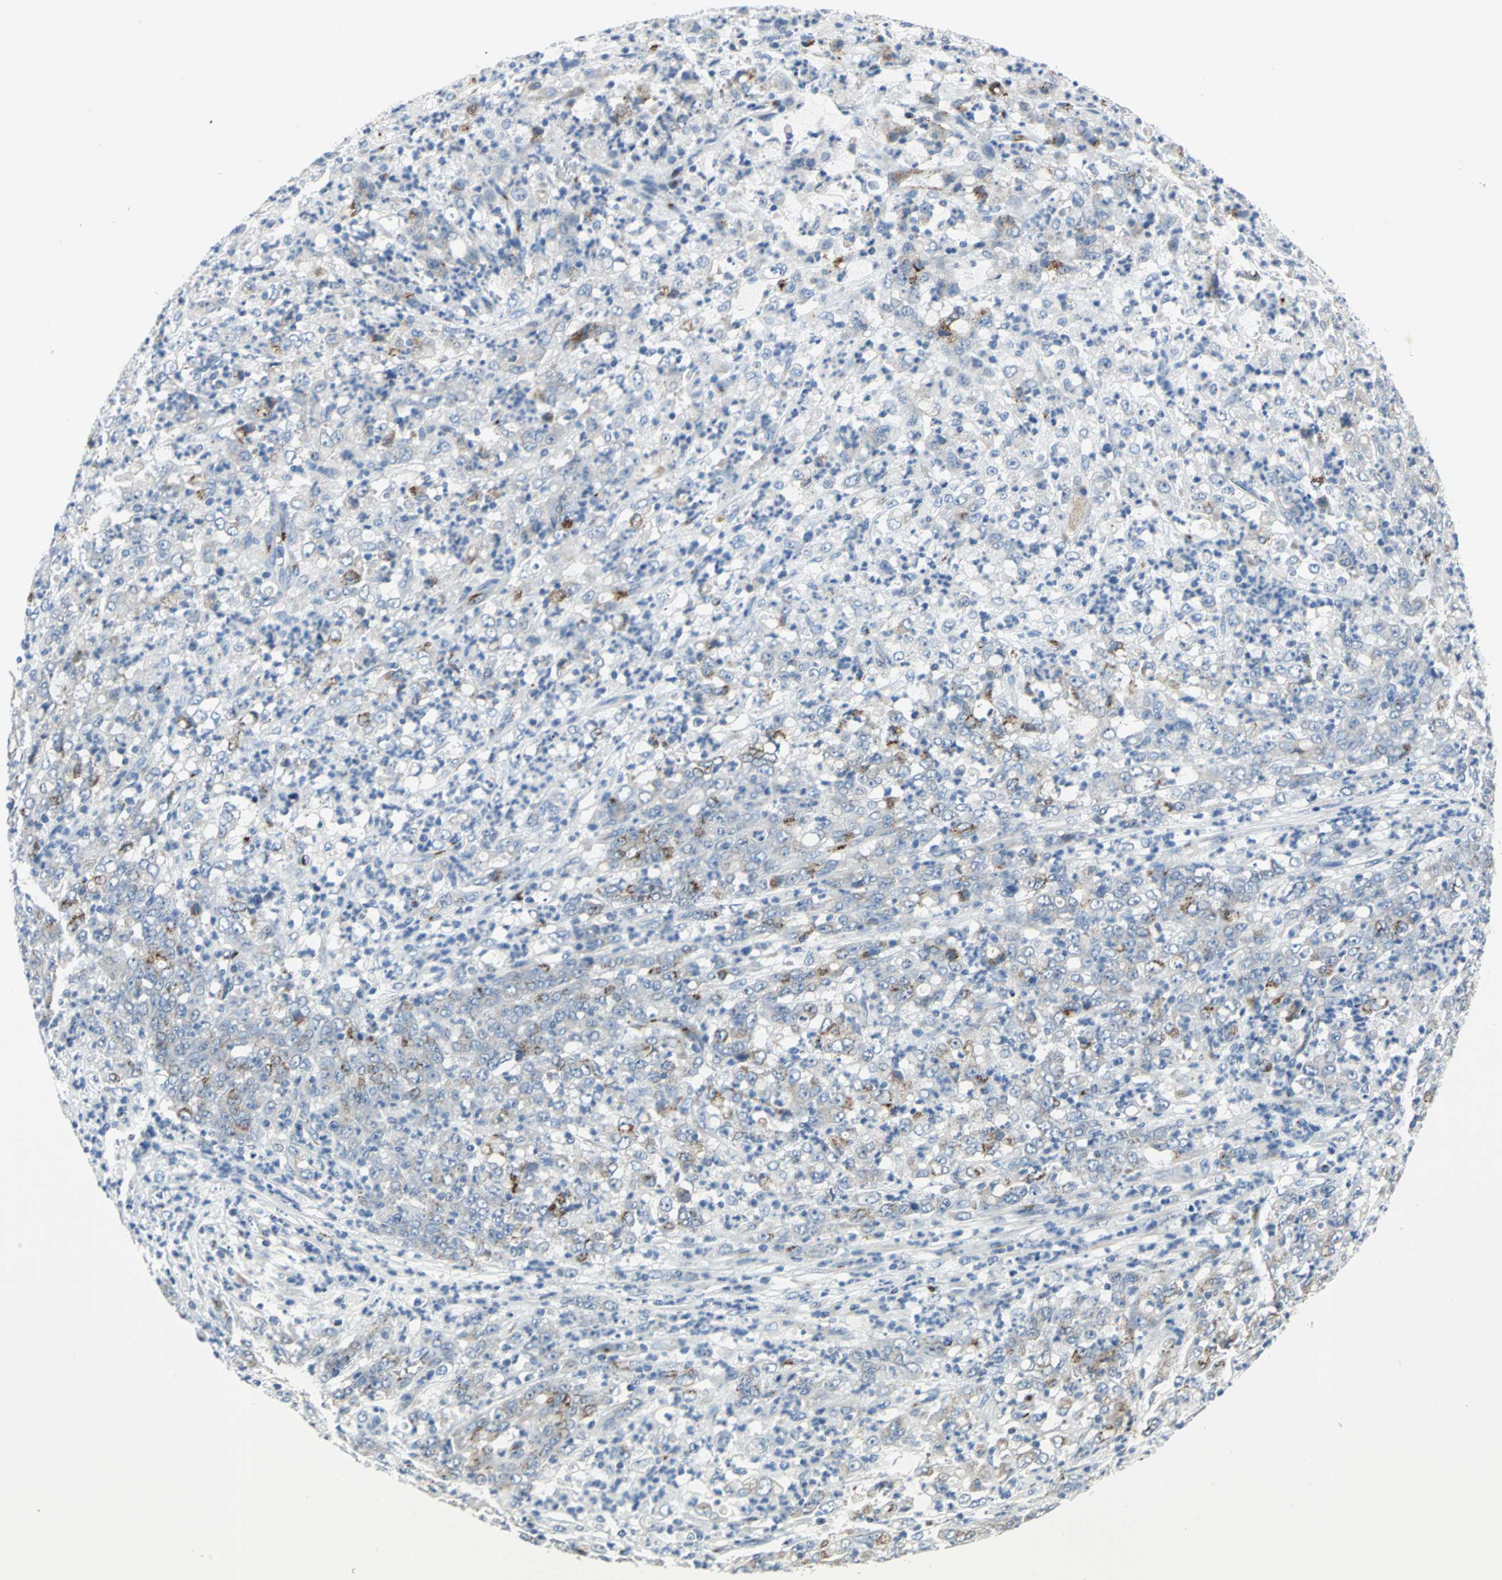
{"staining": {"intensity": "moderate", "quantity": "<25%", "location": "cytoplasmic/membranous"}, "tissue": "stomach cancer", "cell_type": "Tumor cells", "image_type": "cancer", "snomed": [{"axis": "morphology", "description": "Adenocarcinoma, NOS"}, {"axis": "topography", "description": "Stomach, lower"}], "caption": "Stomach adenocarcinoma was stained to show a protein in brown. There is low levels of moderate cytoplasmic/membranous expression in about <25% of tumor cells.", "gene": "GPR3", "patient": {"sex": "female", "age": 71}}